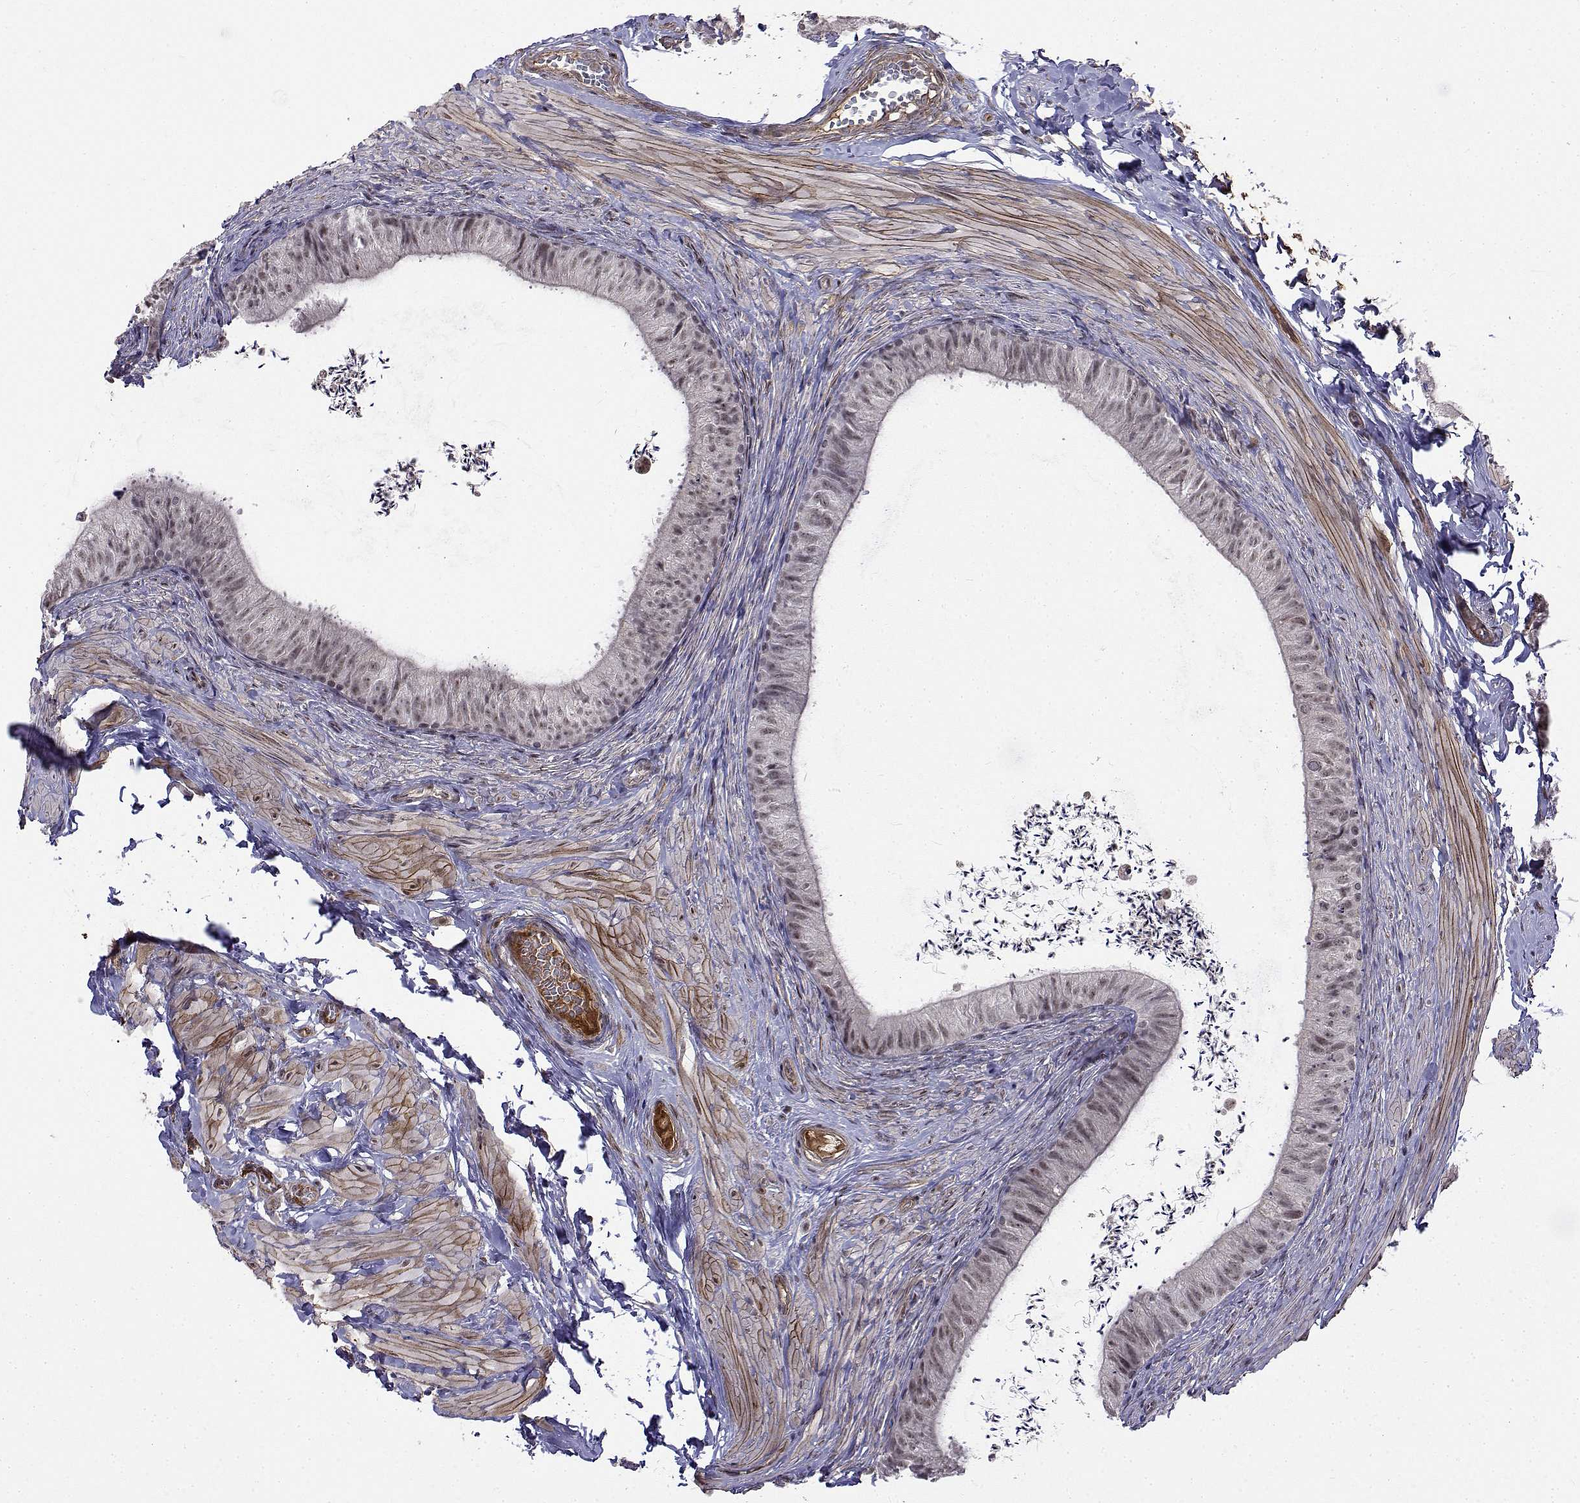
{"staining": {"intensity": "weak", "quantity": ">75%", "location": "nuclear"}, "tissue": "epididymis", "cell_type": "Glandular cells", "image_type": "normal", "snomed": [{"axis": "morphology", "description": "Normal tissue, NOS"}, {"axis": "topography", "description": "Epididymis, spermatic cord, NOS"}, {"axis": "topography", "description": "Epididymis"}, {"axis": "topography", "description": "Peripheral nerve tissue"}], "caption": "The immunohistochemical stain labels weak nuclear expression in glandular cells of unremarkable epididymis.", "gene": "ITGA7", "patient": {"sex": "male", "age": 29}}